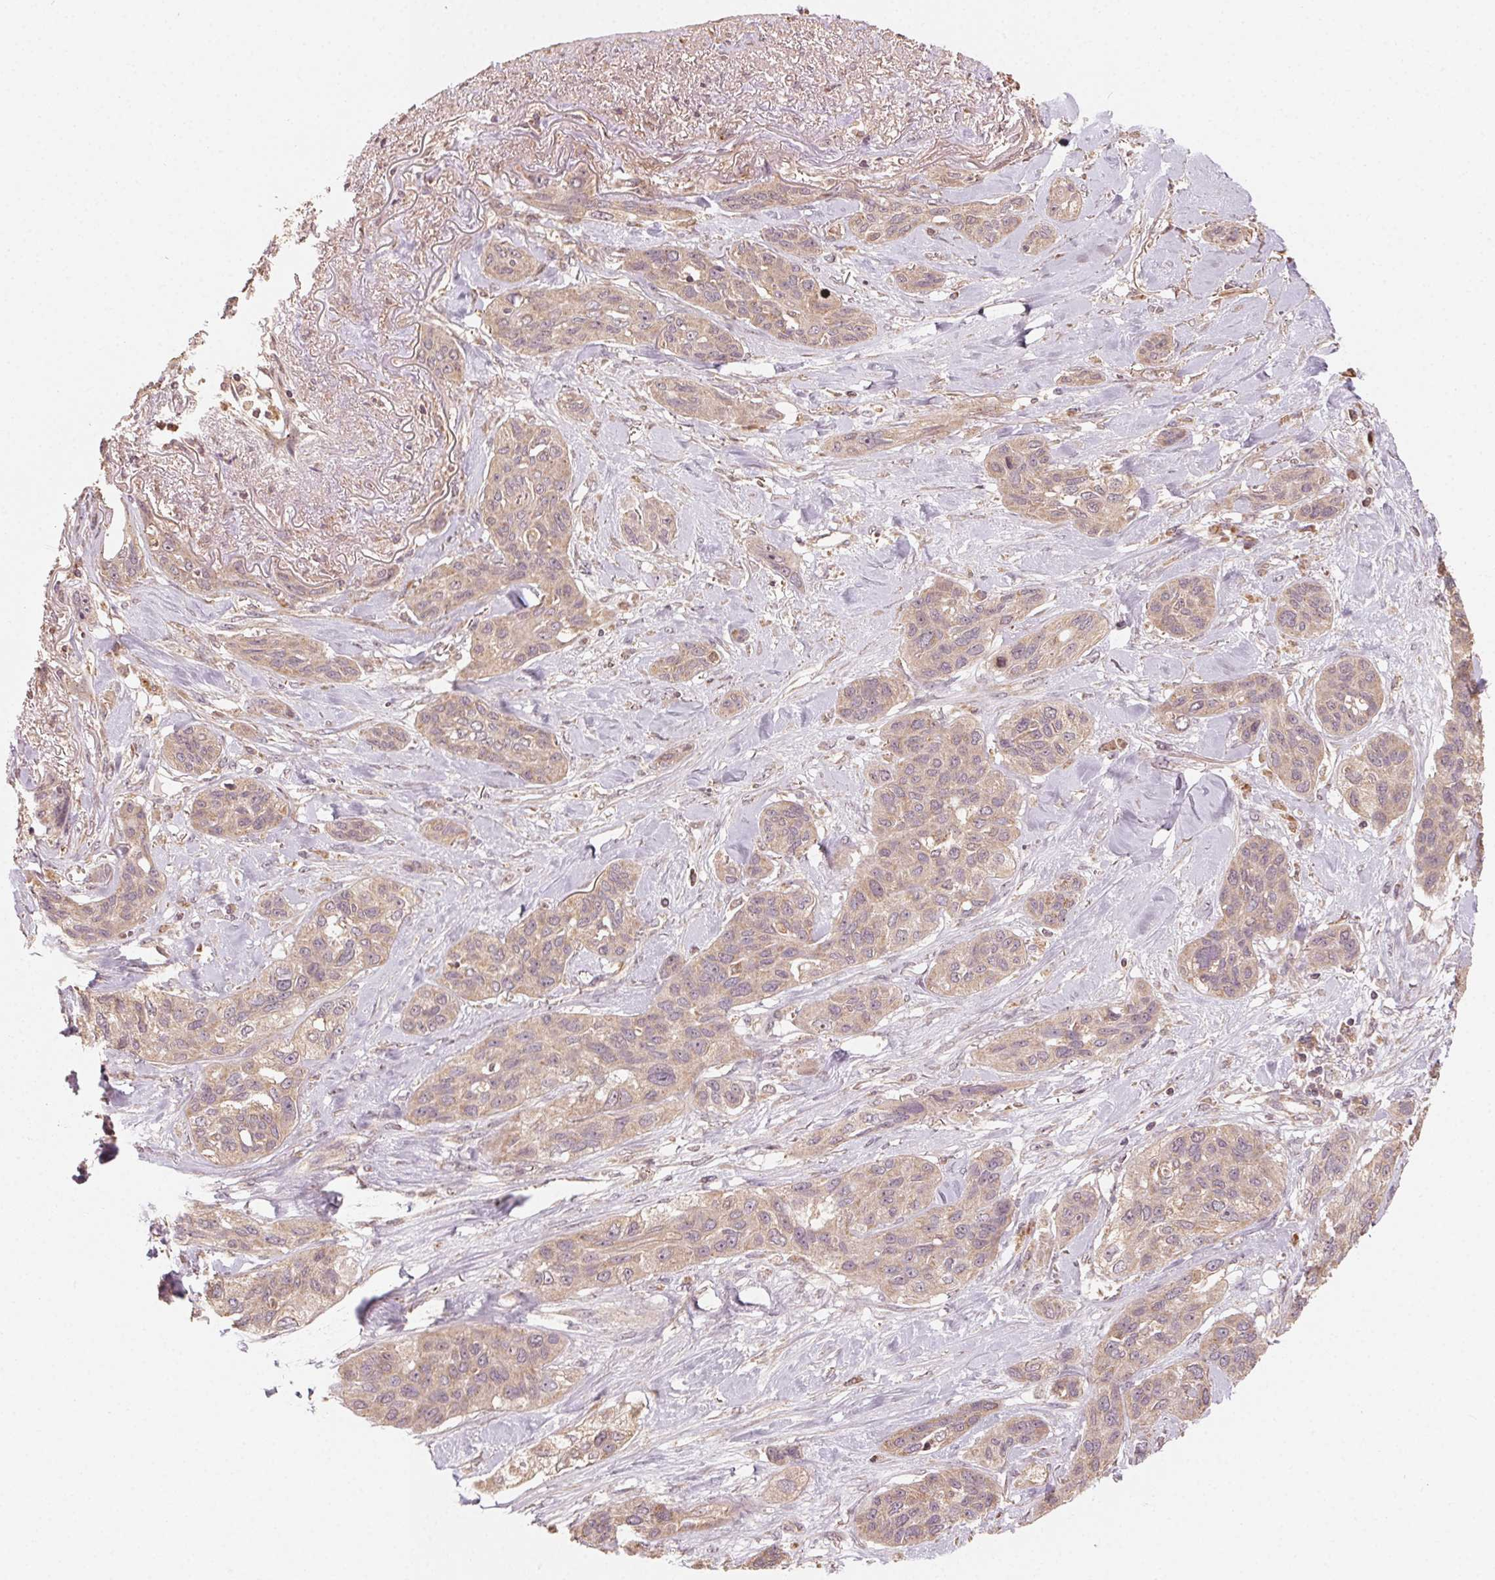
{"staining": {"intensity": "moderate", "quantity": ">75%", "location": "cytoplasmic/membranous"}, "tissue": "lung cancer", "cell_type": "Tumor cells", "image_type": "cancer", "snomed": [{"axis": "morphology", "description": "Squamous cell carcinoma, NOS"}, {"axis": "topography", "description": "Lung"}], "caption": "Immunohistochemistry (IHC) micrograph of neoplastic tissue: lung cancer (squamous cell carcinoma) stained using immunohistochemistry (IHC) shows medium levels of moderate protein expression localized specifically in the cytoplasmic/membranous of tumor cells, appearing as a cytoplasmic/membranous brown color.", "gene": "WBP2", "patient": {"sex": "female", "age": 70}}